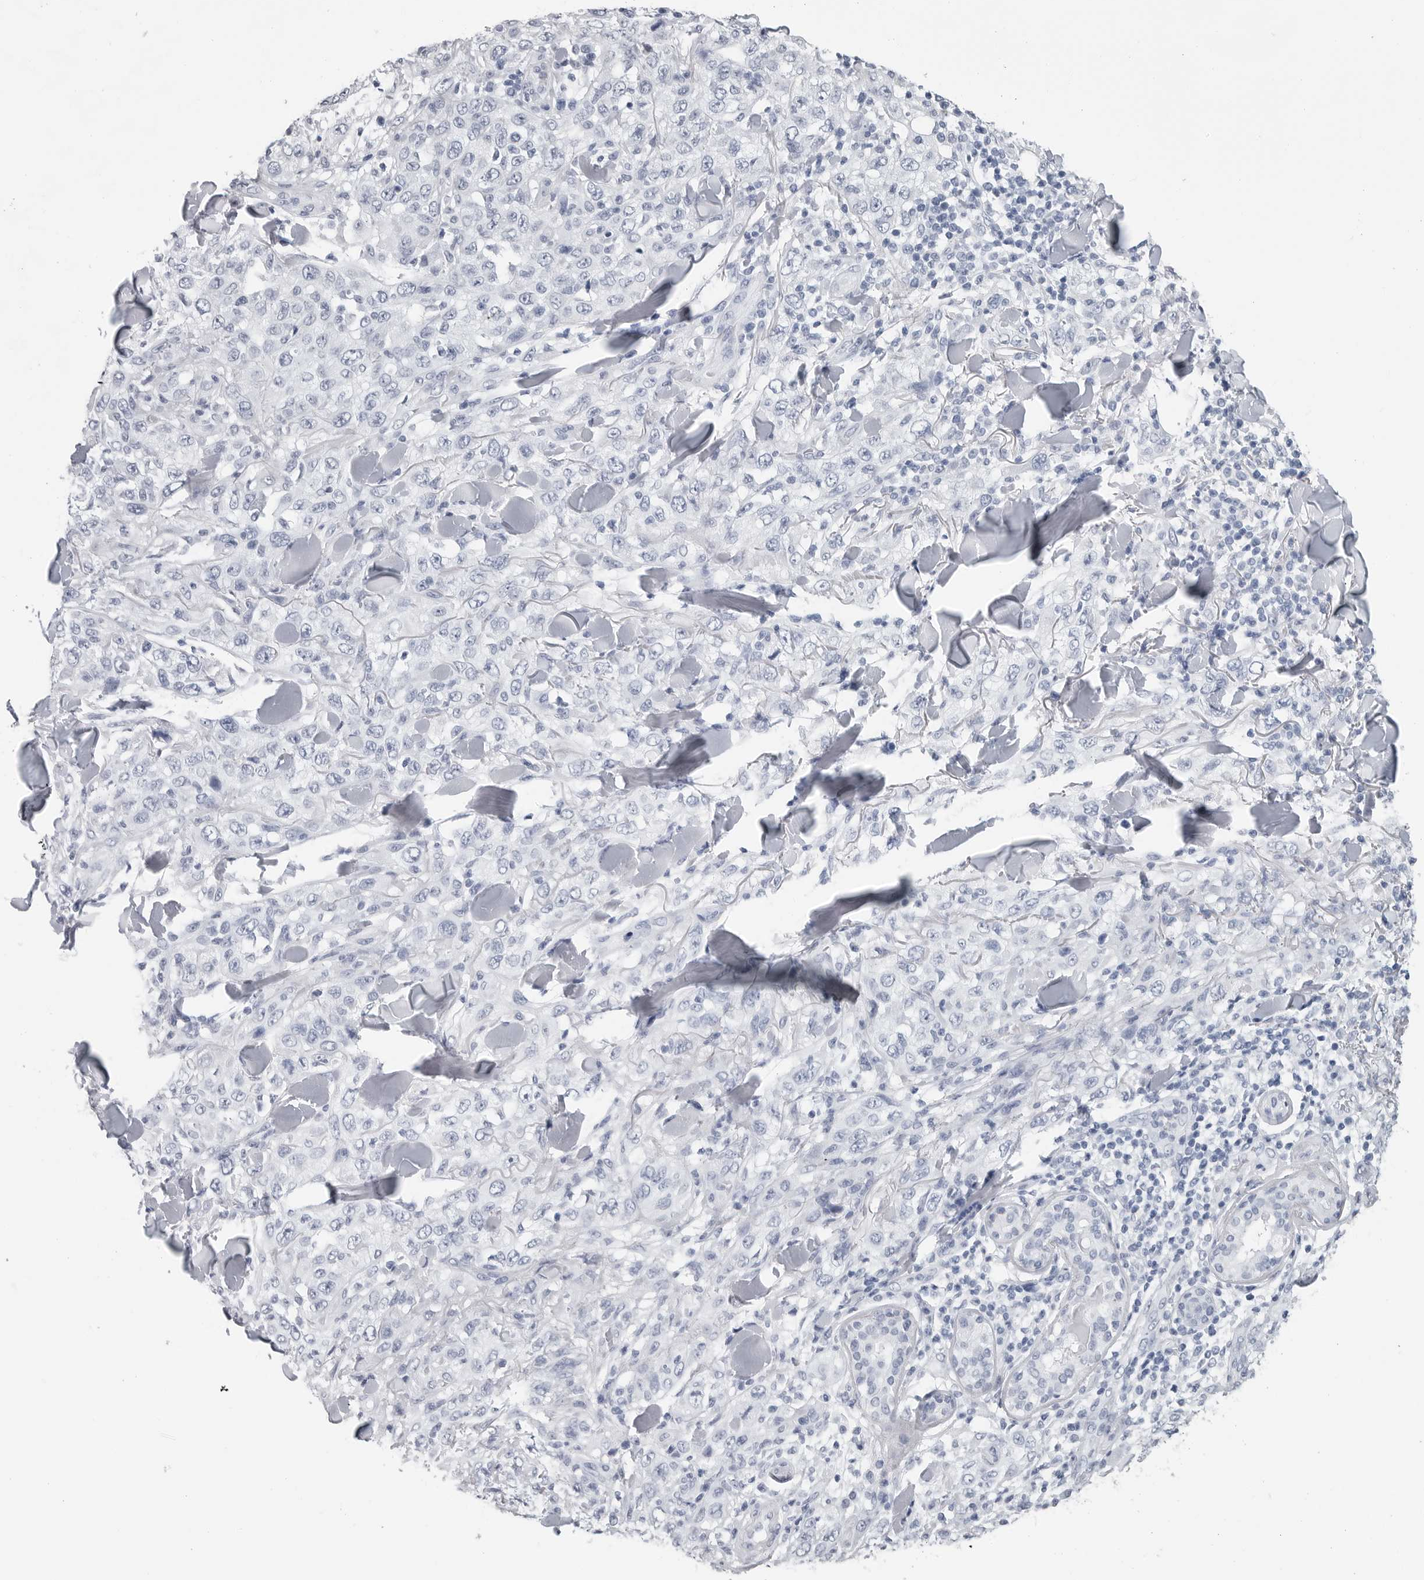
{"staining": {"intensity": "negative", "quantity": "none", "location": "none"}, "tissue": "skin cancer", "cell_type": "Tumor cells", "image_type": "cancer", "snomed": [{"axis": "morphology", "description": "Squamous cell carcinoma, NOS"}, {"axis": "topography", "description": "Skin"}], "caption": "DAB (3,3'-diaminobenzidine) immunohistochemical staining of squamous cell carcinoma (skin) exhibits no significant staining in tumor cells.", "gene": "CSH1", "patient": {"sex": "female", "age": 88}}